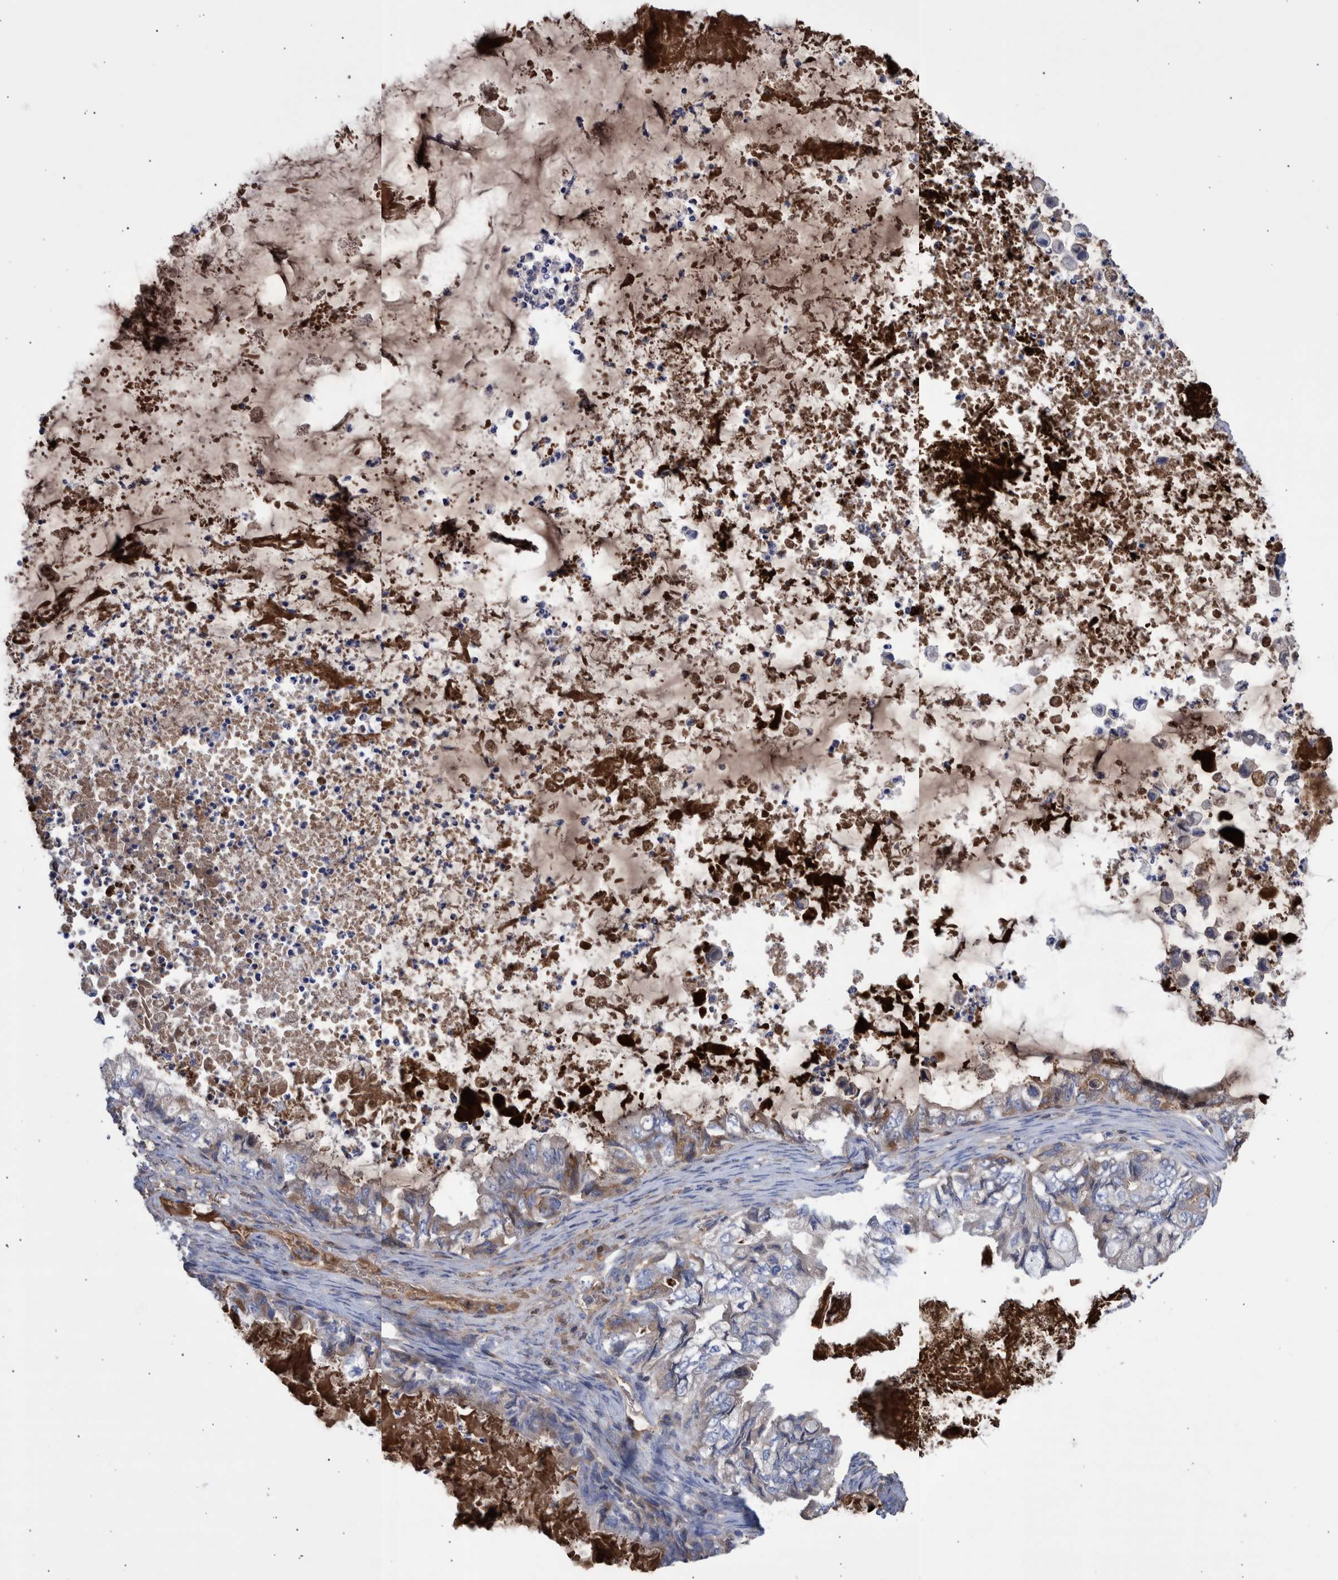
{"staining": {"intensity": "weak", "quantity": "<25%", "location": "cytoplasmic/membranous"}, "tissue": "ovarian cancer", "cell_type": "Tumor cells", "image_type": "cancer", "snomed": [{"axis": "morphology", "description": "Cystadenocarcinoma, mucinous, NOS"}, {"axis": "topography", "description": "Ovary"}], "caption": "Human ovarian cancer stained for a protein using immunohistochemistry demonstrates no staining in tumor cells.", "gene": "DLL4", "patient": {"sex": "female", "age": 80}}